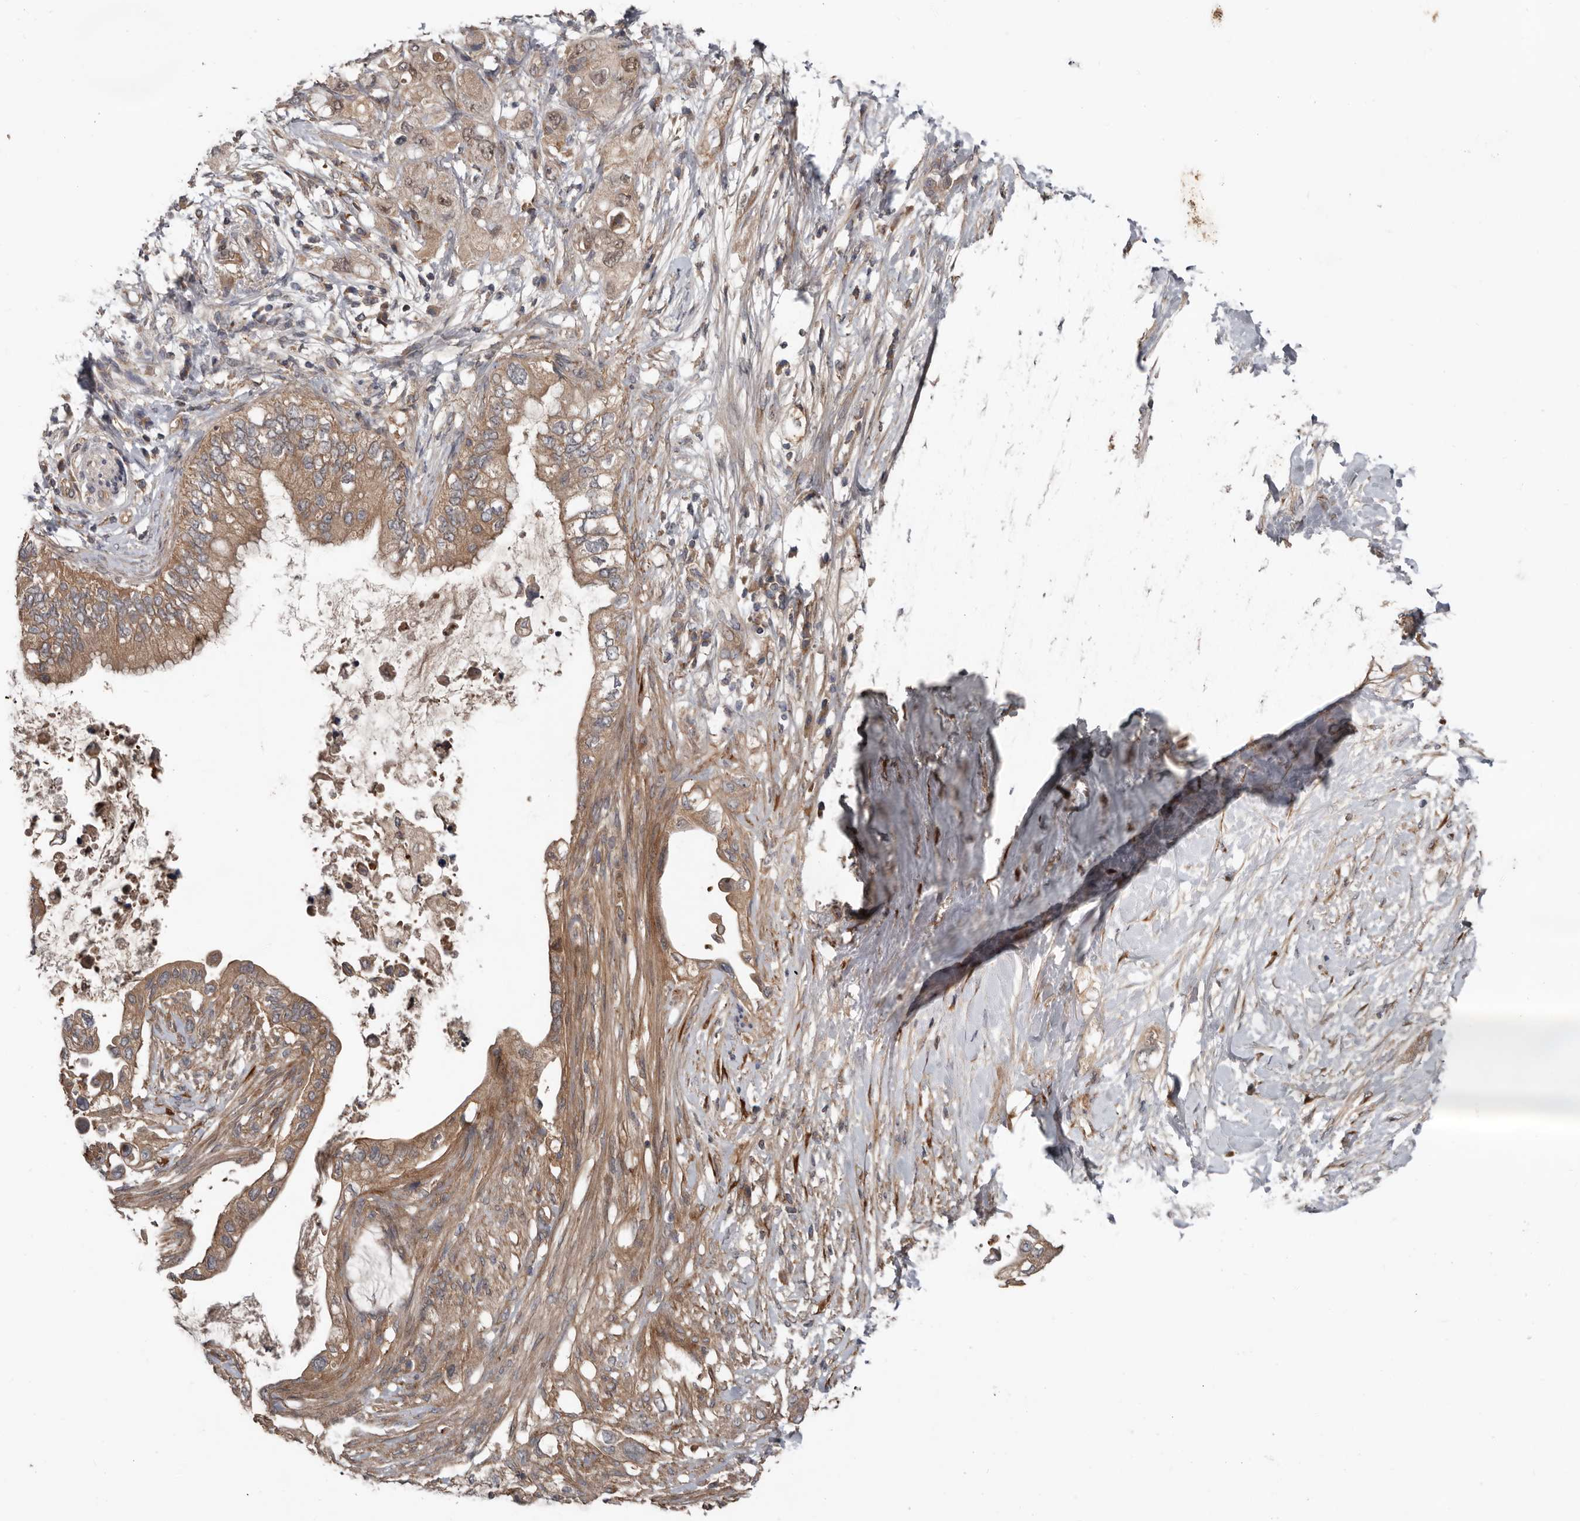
{"staining": {"intensity": "moderate", "quantity": ">75%", "location": "cytoplasmic/membranous"}, "tissue": "pancreatic cancer", "cell_type": "Tumor cells", "image_type": "cancer", "snomed": [{"axis": "morphology", "description": "Adenocarcinoma, NOS"}, {"axis": "topography", "description": "Pancreas"}], "caption": "This histopathology image shows adenocarcinoma (pancreatic) stained with IHC to label a protein in brown. The cytoplasmic/membranous of tumor cells show moderate positivity for the protein. Nuclei are counter-stained blue.", "gene": "DNAJB4", "patient": {"sex": "female", "age": 56}}